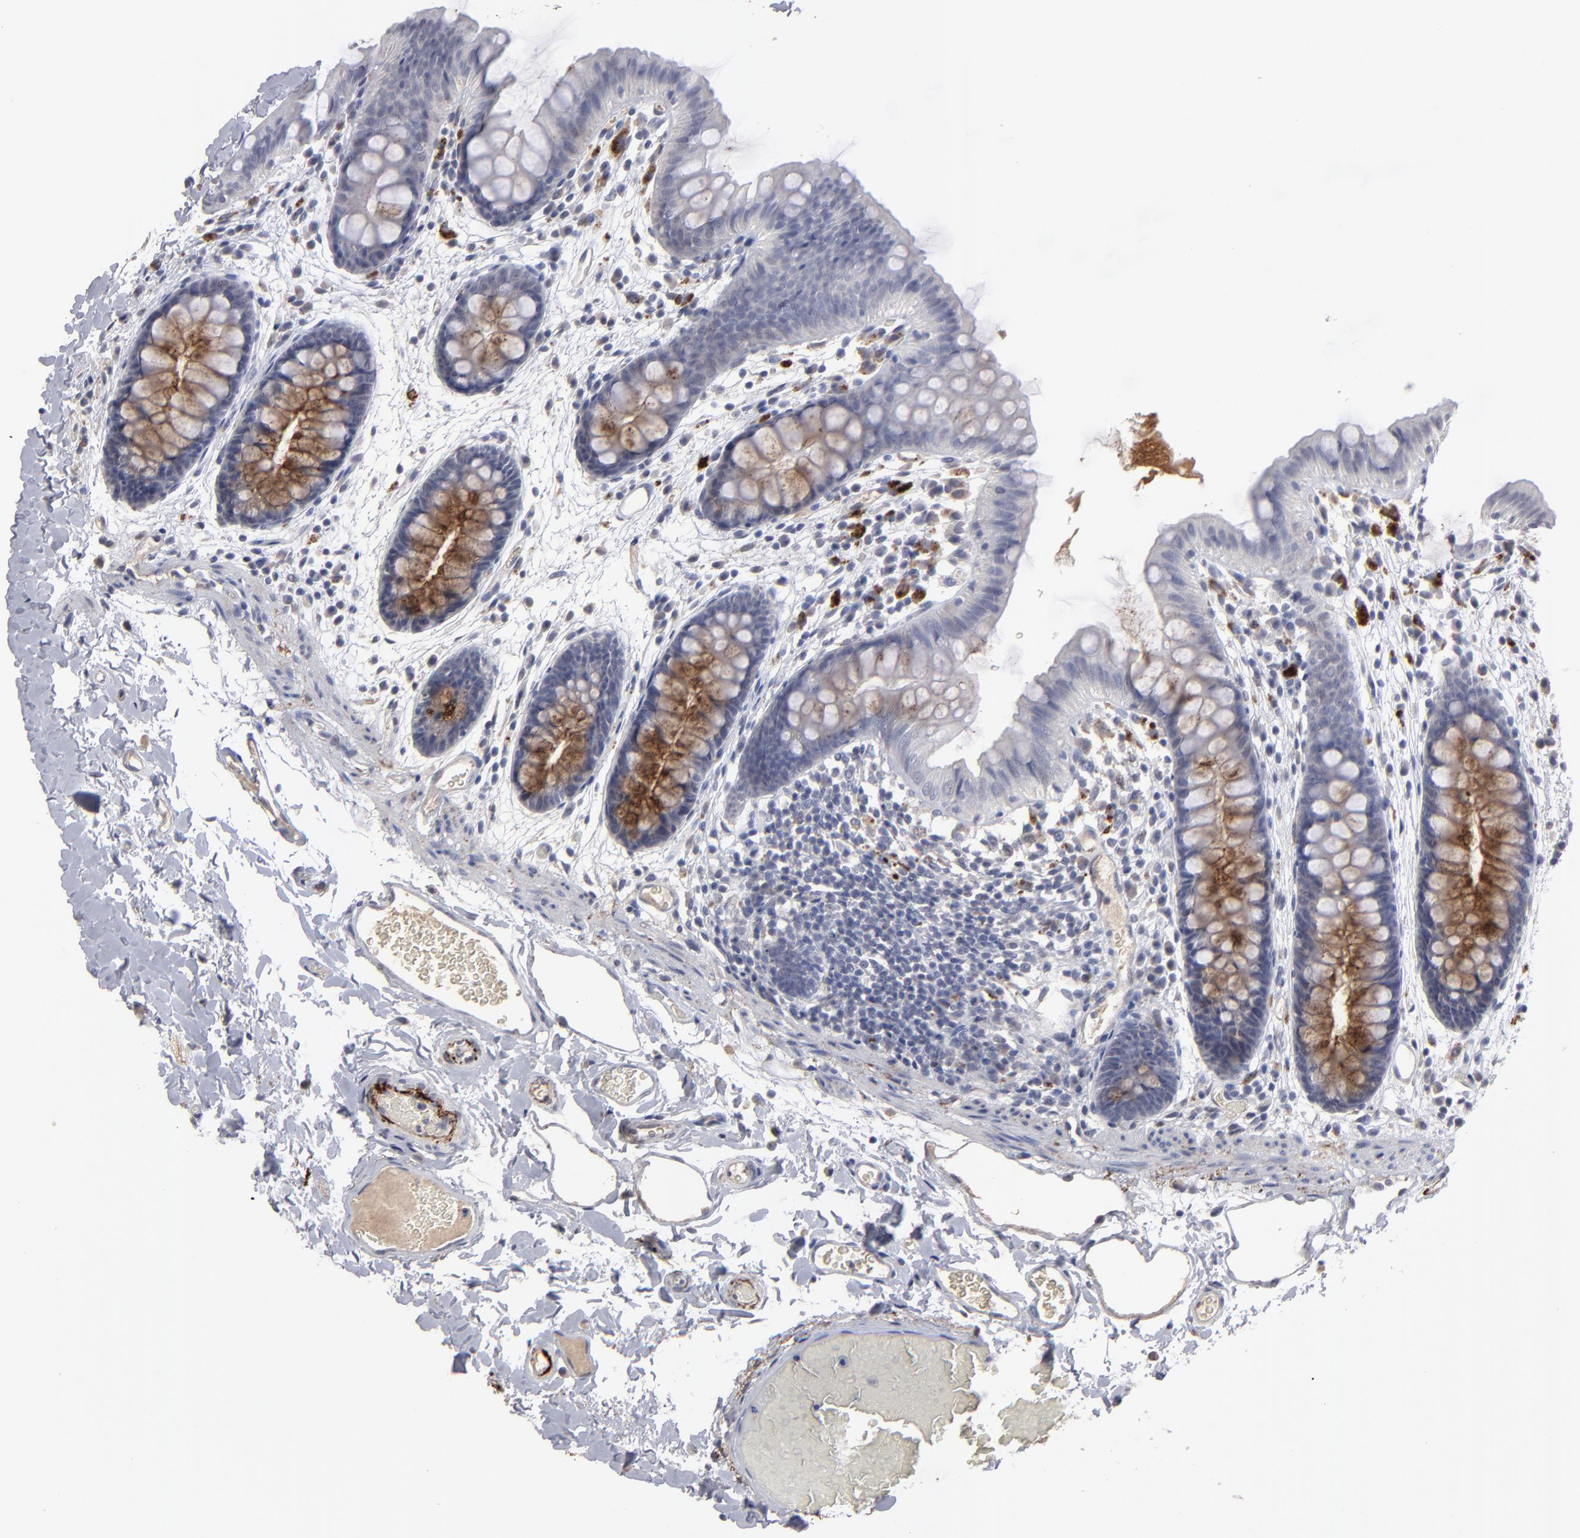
{"staining": {"intensity": "weak", "quantity": ">75%", "location": "cytoplasmic/membranous"}, "tissue": "colon", "cell_type": "Endothelial cells", "image_type": "normal", "snomed": [{"axis": "morphology", "description": "Normal tissue, NOS"}, {"axis": "topography", "description": "Smooth muscle"}, {"axis": "topography", "description": "Colon"}], "caption": "A photomicrograph of human colon stained for a protein reveals weak cytoplasmic/membranous brown staining in endothelial cells.", "gene": "GPM6B", "patient": {"sex": "male", "age": 67}}